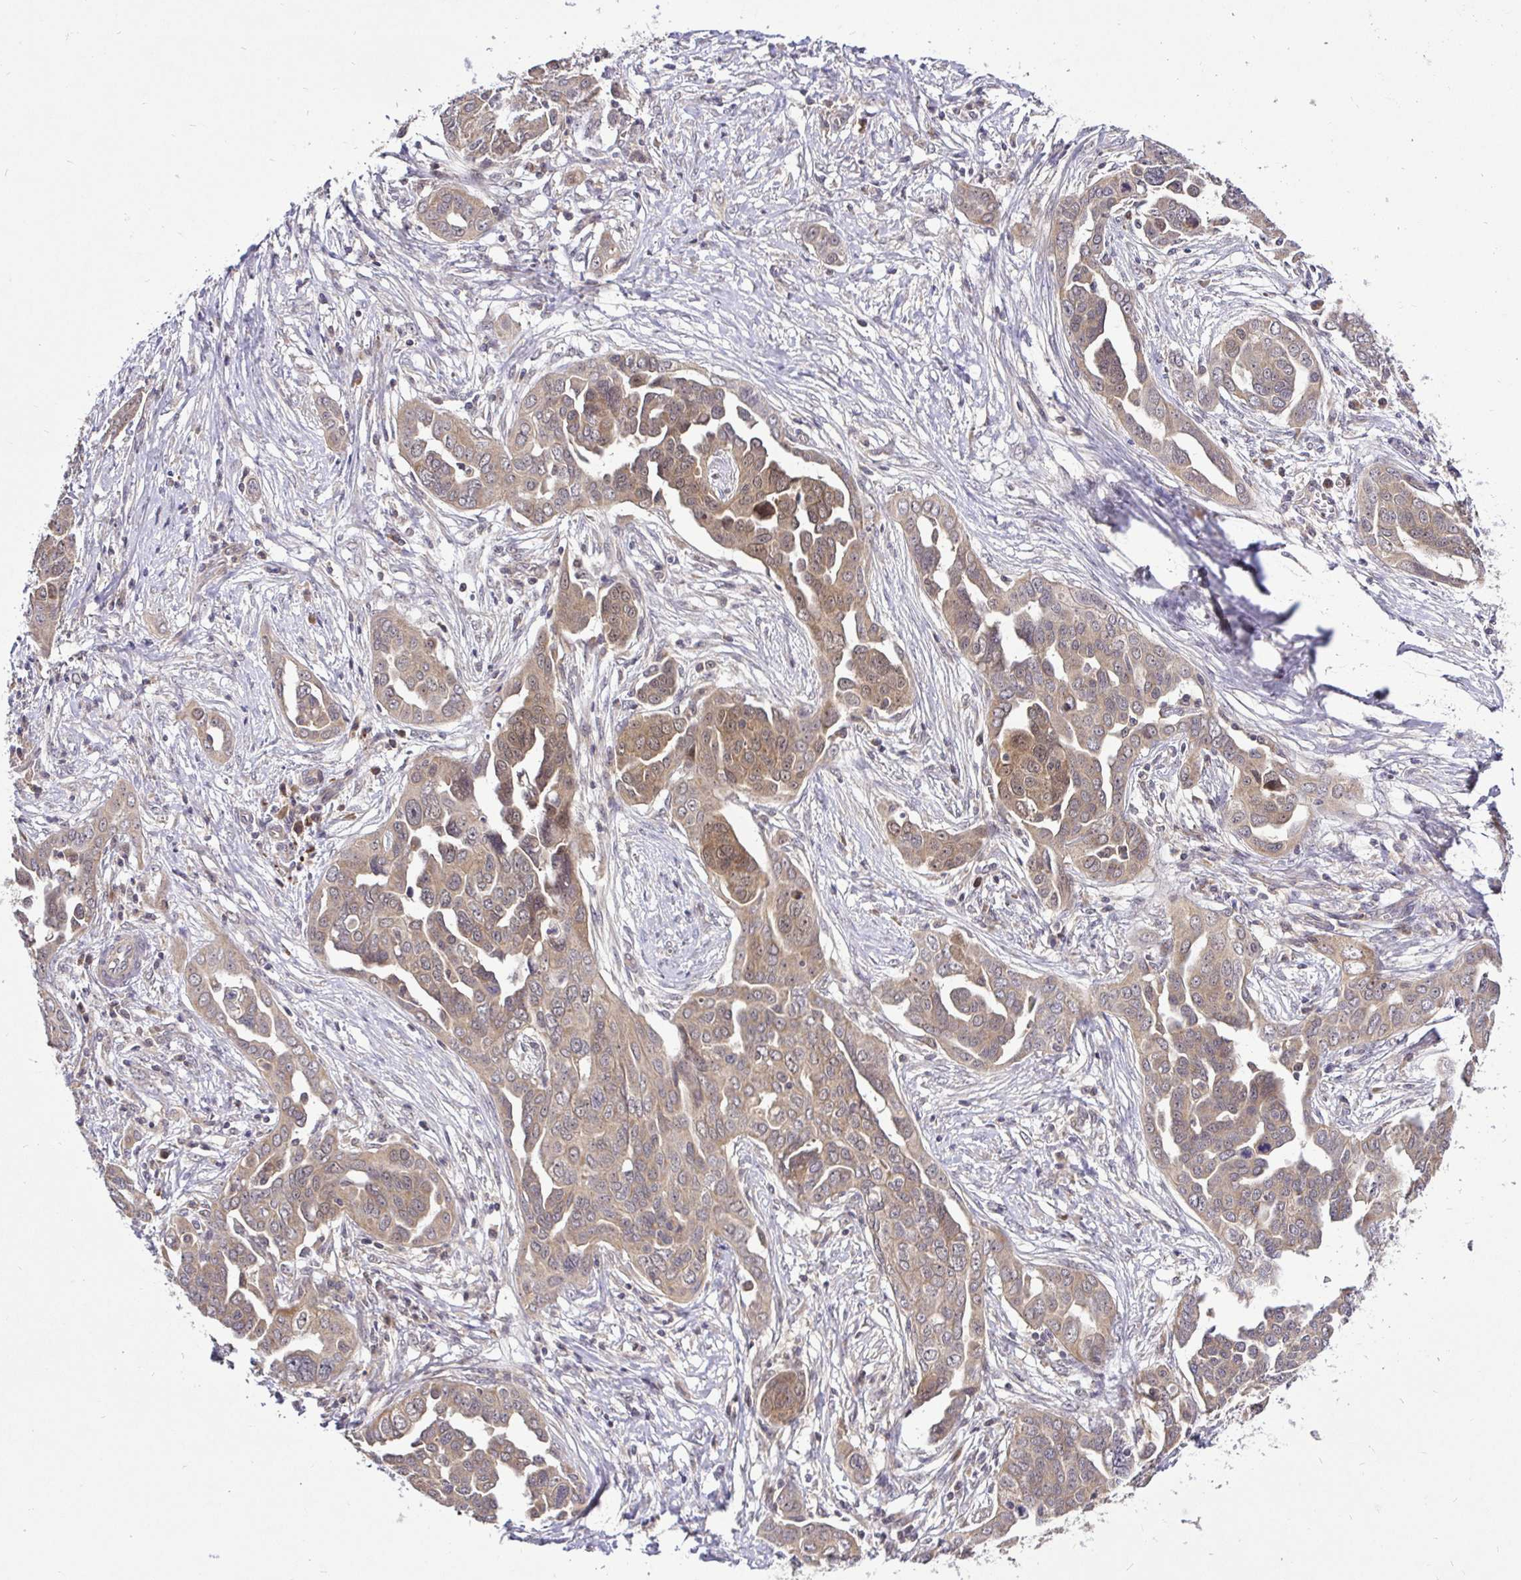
{"staining": {"intensity": "moderate", "quantity": ">75%", "location": "cytoplasmic/membranous,nuclear"}, "tissue": "ovarian cancer", "cell_type": "Tumor cells", "image_type": "cancer", "snomed": [{"axis": "morphology", "description": "Cystadenocarcinoma, serous, NOS"}, {"axis": "topography", "description": "Ovary"}], "caption": "About >75% of tumor cells in human ovarian cancer show moderate cytoplasmic/membranous and nuclear protein expression as visualized by brown immunohistochemical staining.", "gene": "UBE2M", "patient": {"sex": "female", "age": 59}}